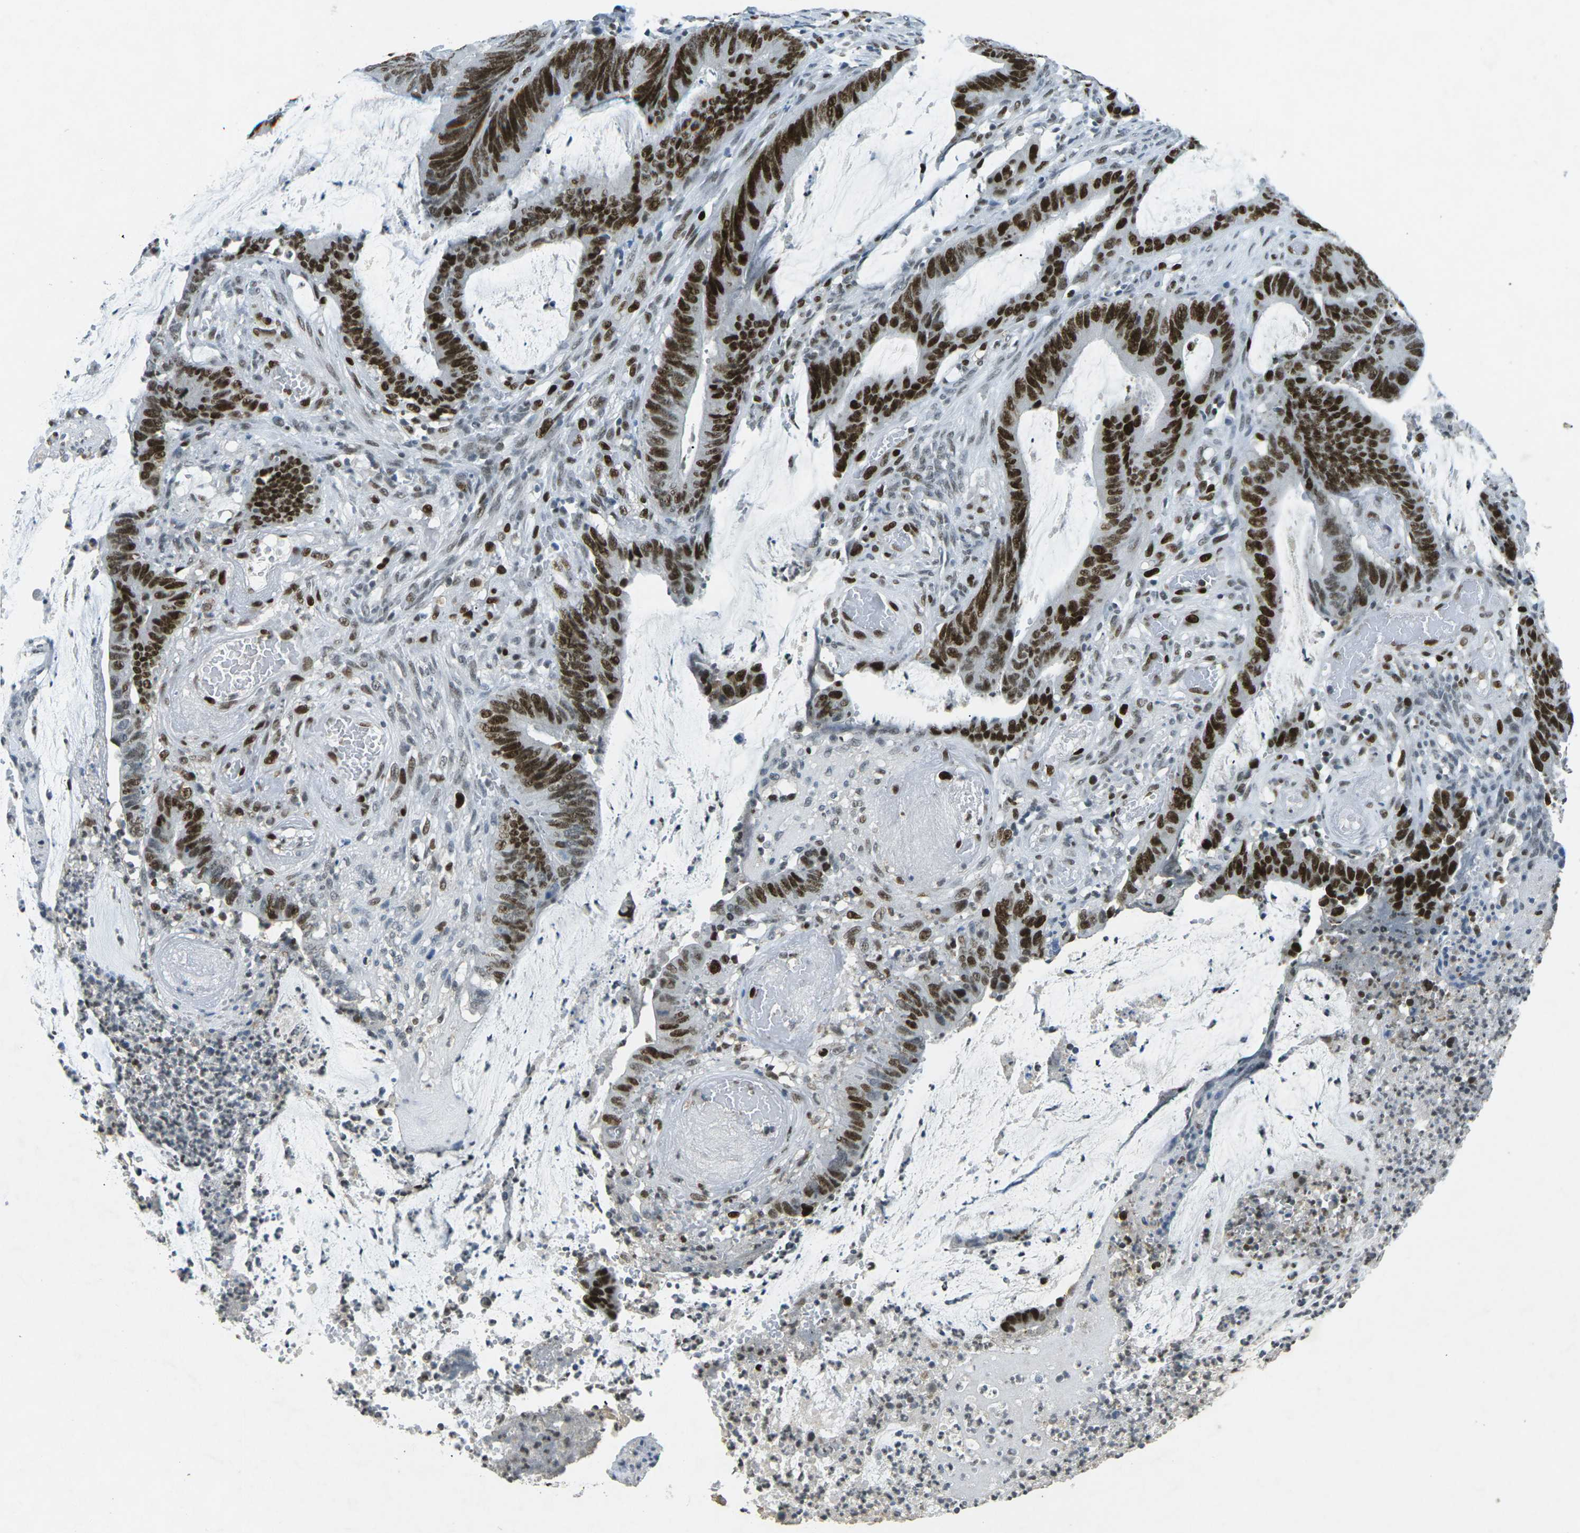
{"staining": {"intensity": "strong", "quantity": ">75%", "location": "nuclear"}, "tissue": "colorectal cancer", "cell_type": "Tumor cells", "image_type": "cancer", "snomed": [{"axis": "morphology", "description": "Adenocarcinoma, NOS"}, {"axis": "topography", "description": "Rectum"}], "caption": "Human adenocarcinoma (colorectal) stained for a protein (brown) displays strong nuclear positive positivity in approximately >75% of tumor cells.", "gene": "RB1", "patient": {"sex": "female", "age": 66}}